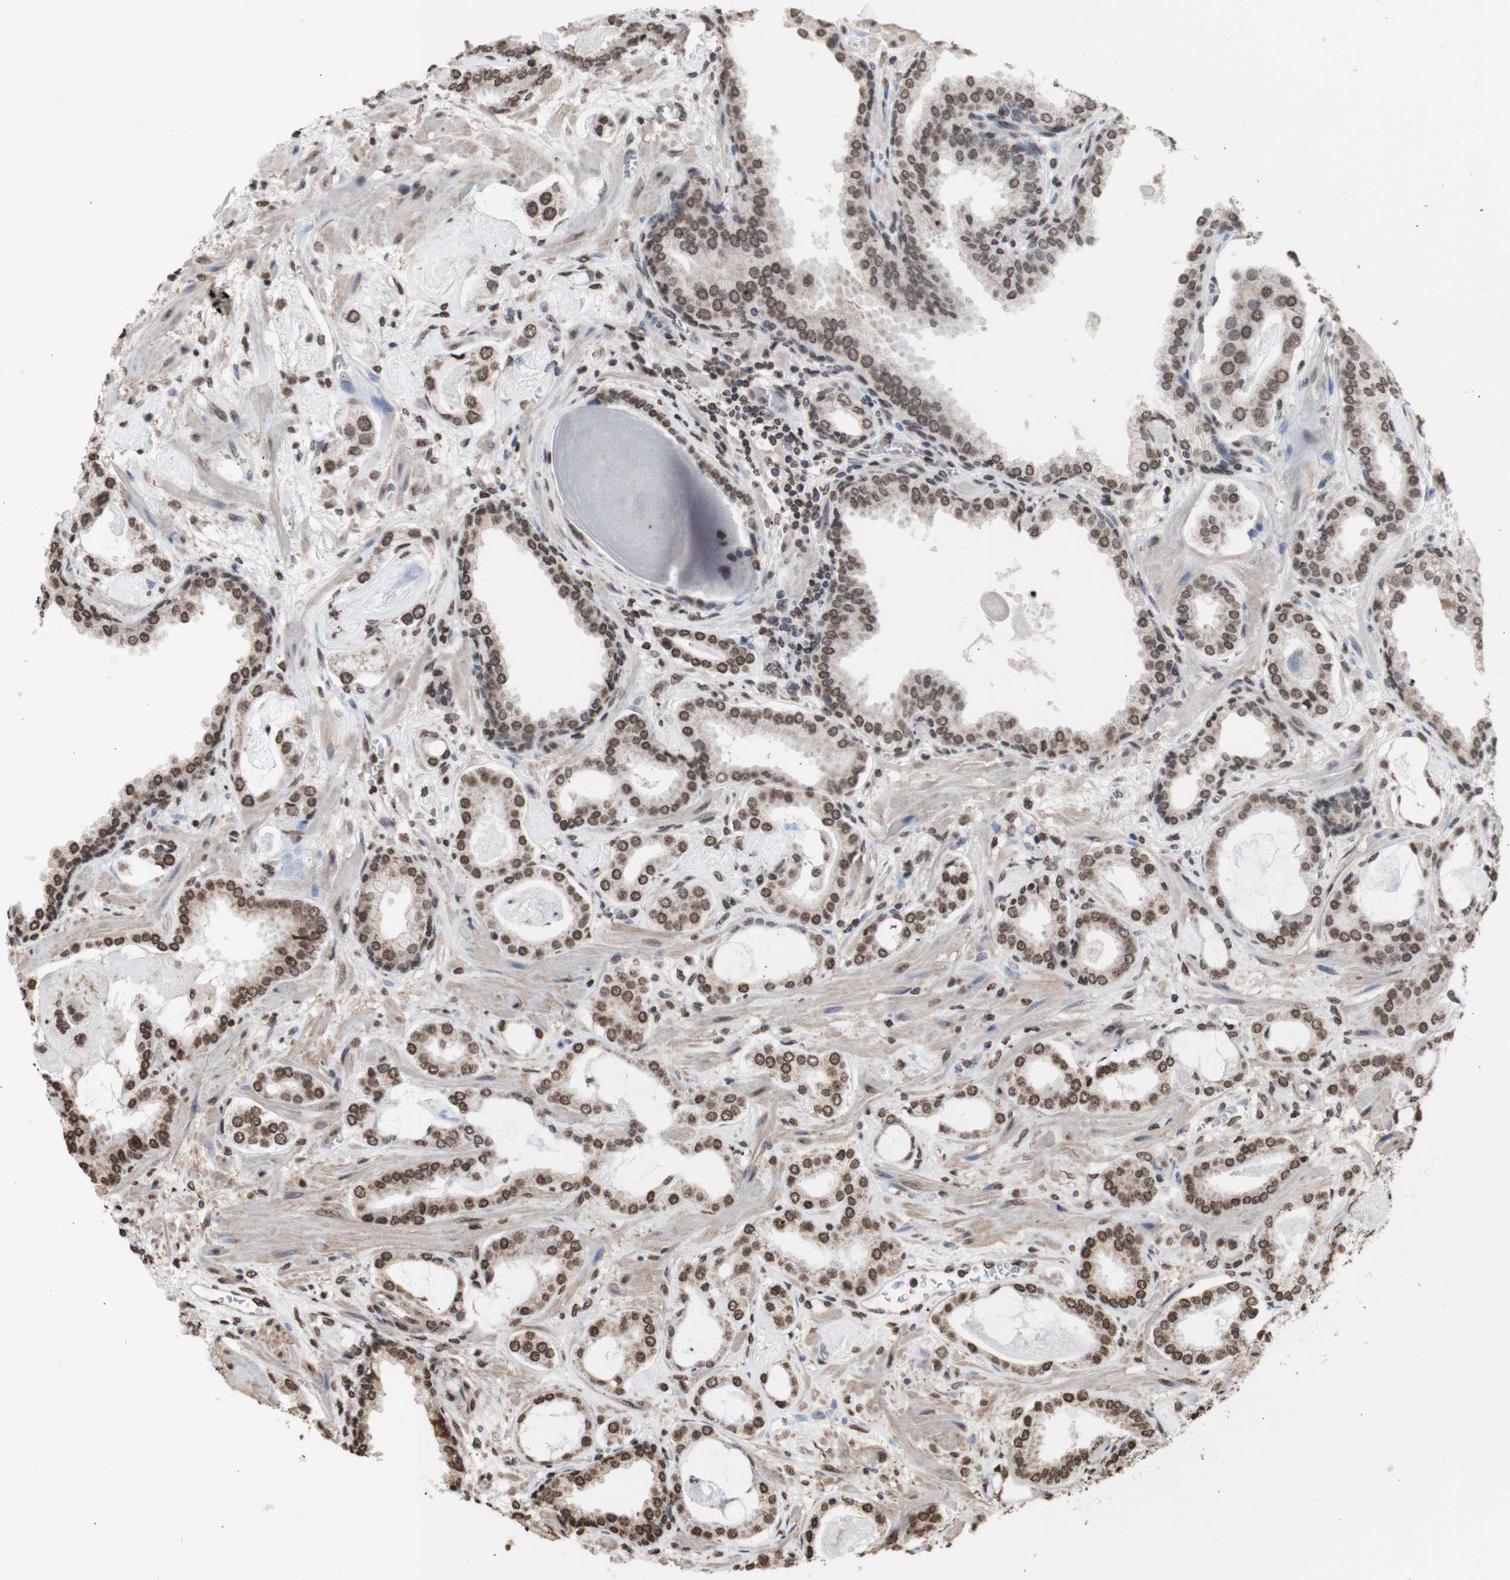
{"staining": {"intensity": "moderate", "quantity": ">75%", "location": "nuclear"}, "tissue": "prostate cancer", "cell_type": "Tumor cells", "image_type": "cancer", "snomed": [{"axis": "morphology", "description": "Adenocarcinoma, Low grade"}, {"axis": "topography", "description": "Prostate"}], "caption": "Prostate adenocarcinoma (low-grade) stained with a protein marker demonstrates moderate staining in tumor cells.", "gene": "SNAI2", "patient": {"sex": "male", "age": 53}}